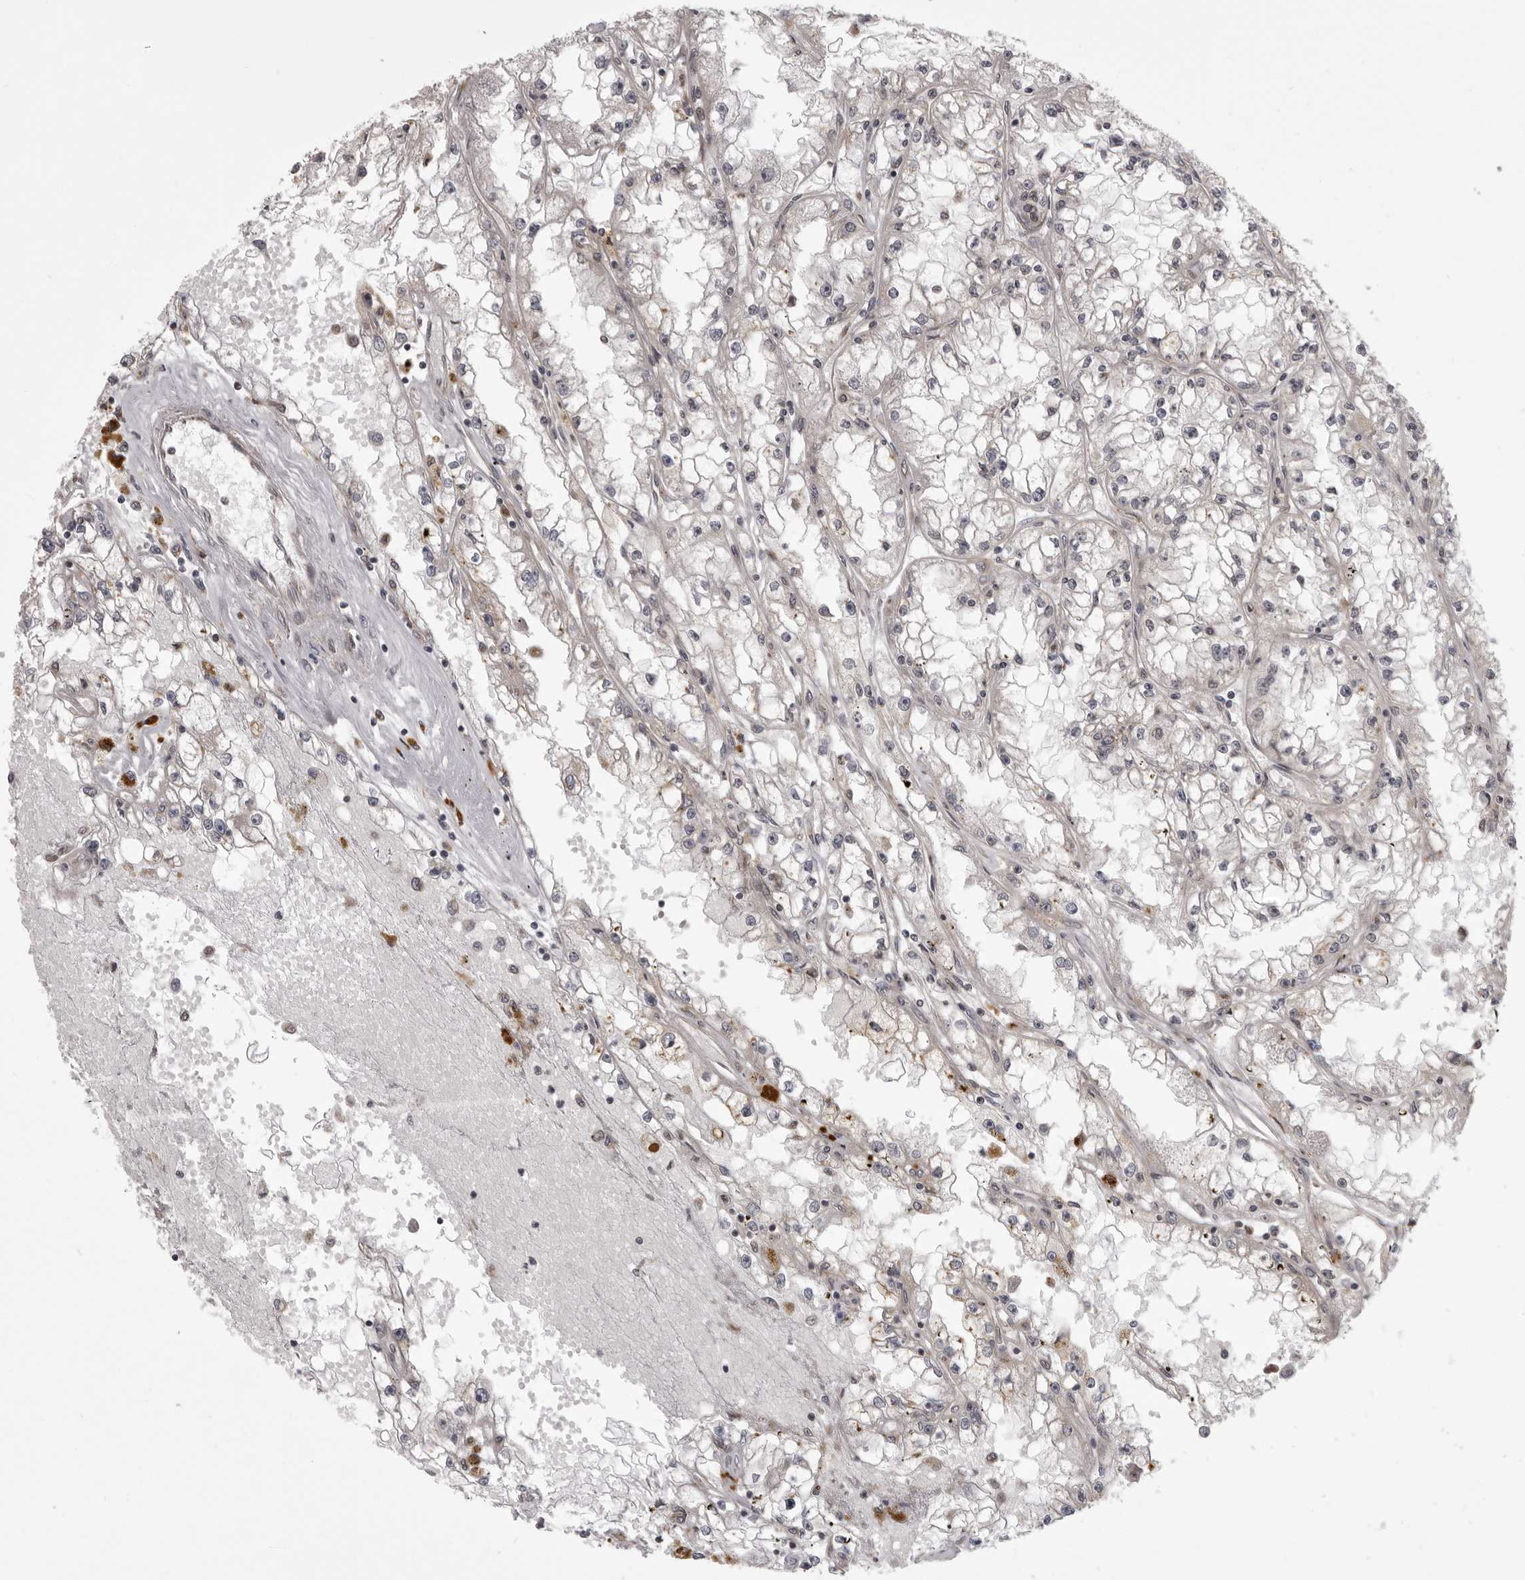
{"staining": {"intensity": "negative", "quantity": "none", "location": "none"}, "tissue": "renal cancer", "cell_type": "Tumor cells", "image_type": "cancer", "snomed": [{"axis": "morphology", "description": "Adenocarcinoma, NOS"}, {"axis": "topography", "description": "Kidney"}], "caption": "The photomicrograph reveals no staining of tumor cells in renal cancer. Nuclei are stained in blue.", "gene": "C1orf109", "patient": {"sex": "male", "age": 56}}